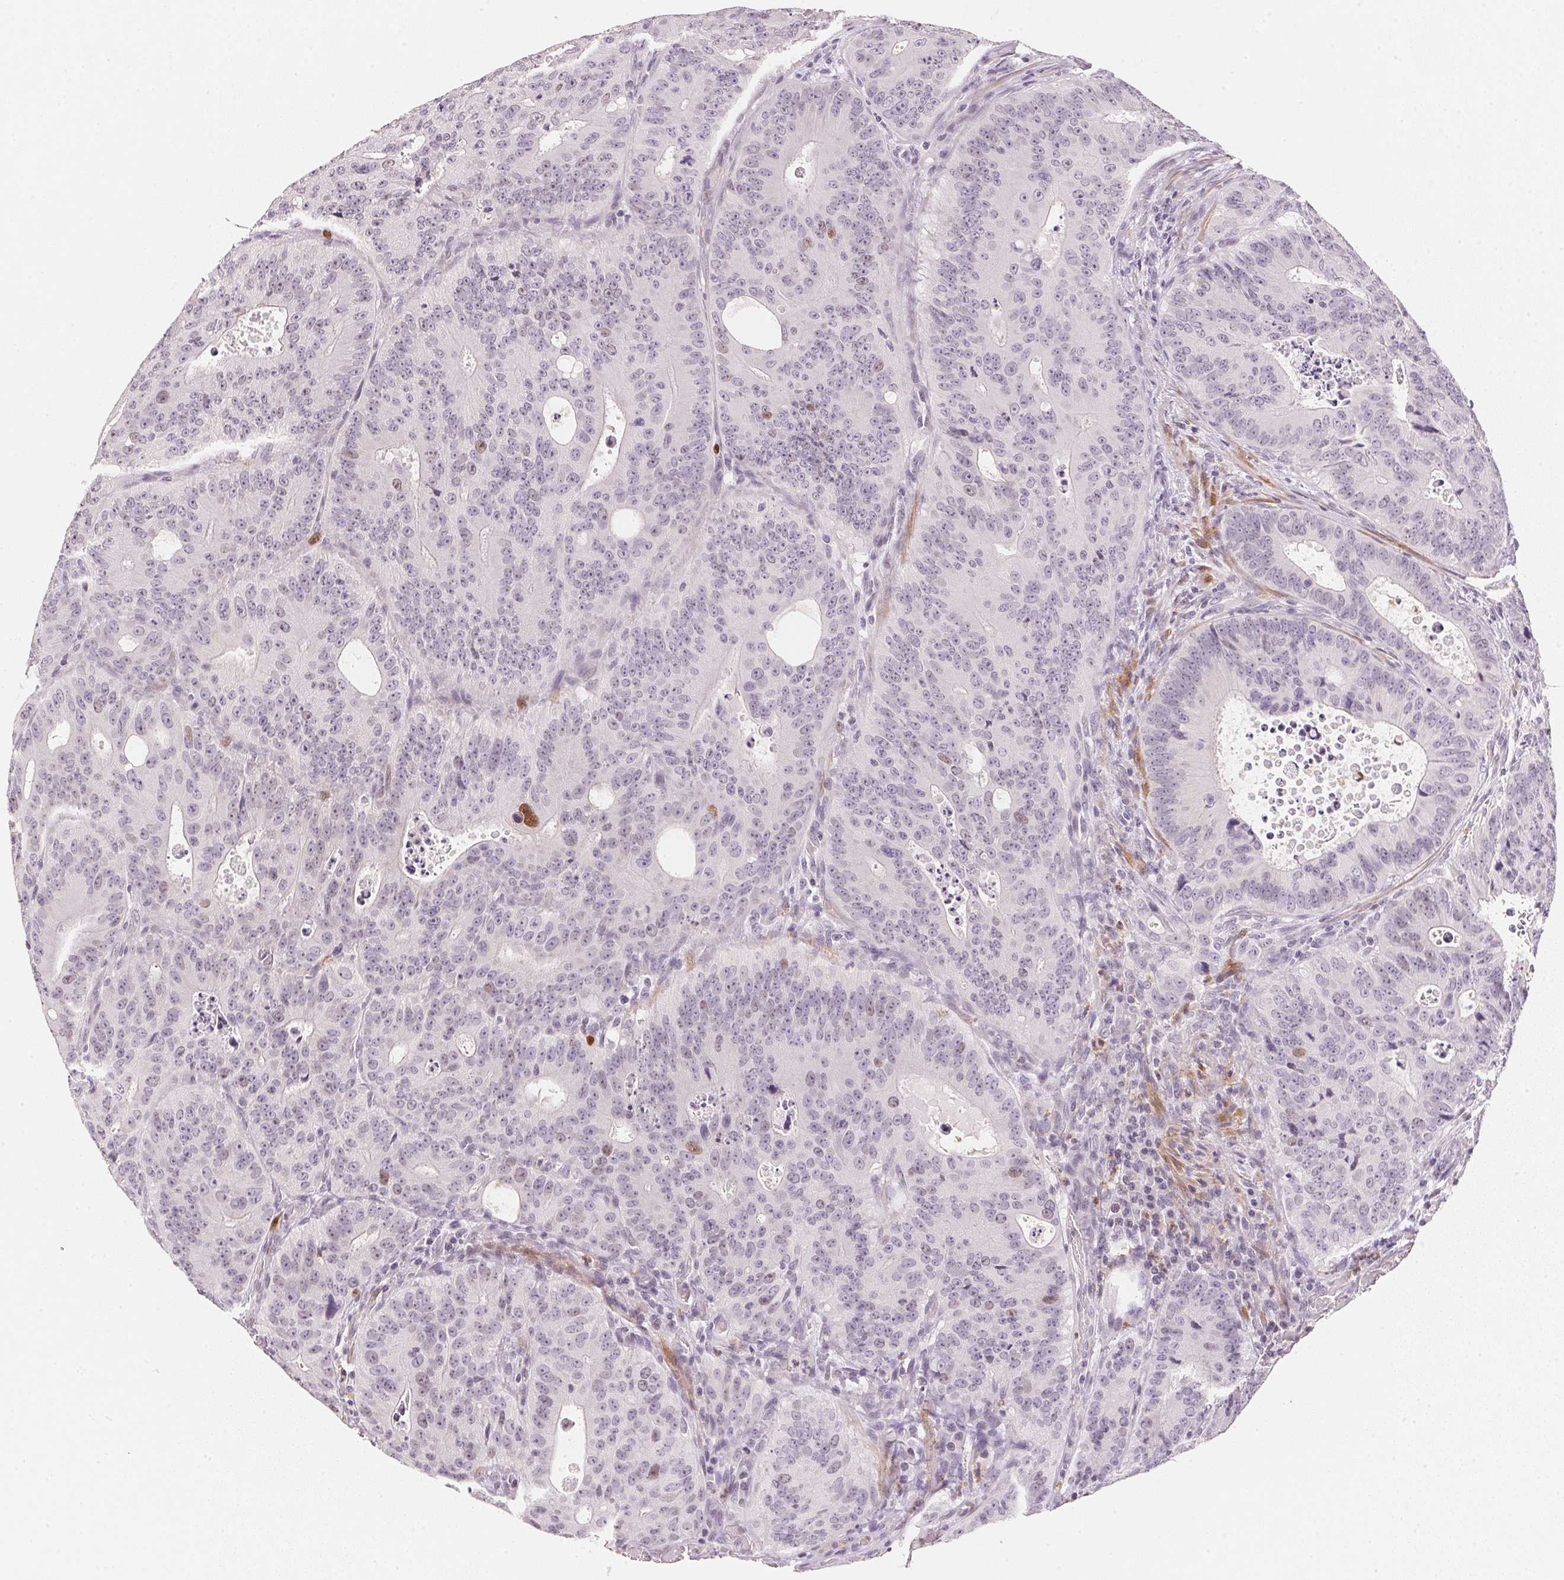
{"staining": {"intensity": "moderate", "quantity": "<25%", "location": "nuclear"}, "tissue": "colorectal cancer", "cell_type": "Tumor cells", "image_type": "cancer", "snomed": [{"axis": "morphology", "description": "Adenocarcinoma, NOS"}, {"axis": "topography", "description": "Colon"}], "caption": "Moderate nuclear positivity is present in about <25% of tumor cells in colorectal cancer (adenocarcinoma). The staining was performed using DAB (3,3'-diaminobenzidine) to visualize the protein expression in brown, while the nuclei were stained in blue with hematoxylin (Magnification: 20x).", "gene": "SMTN", "patient": {"sex": "male", "age": 62}}